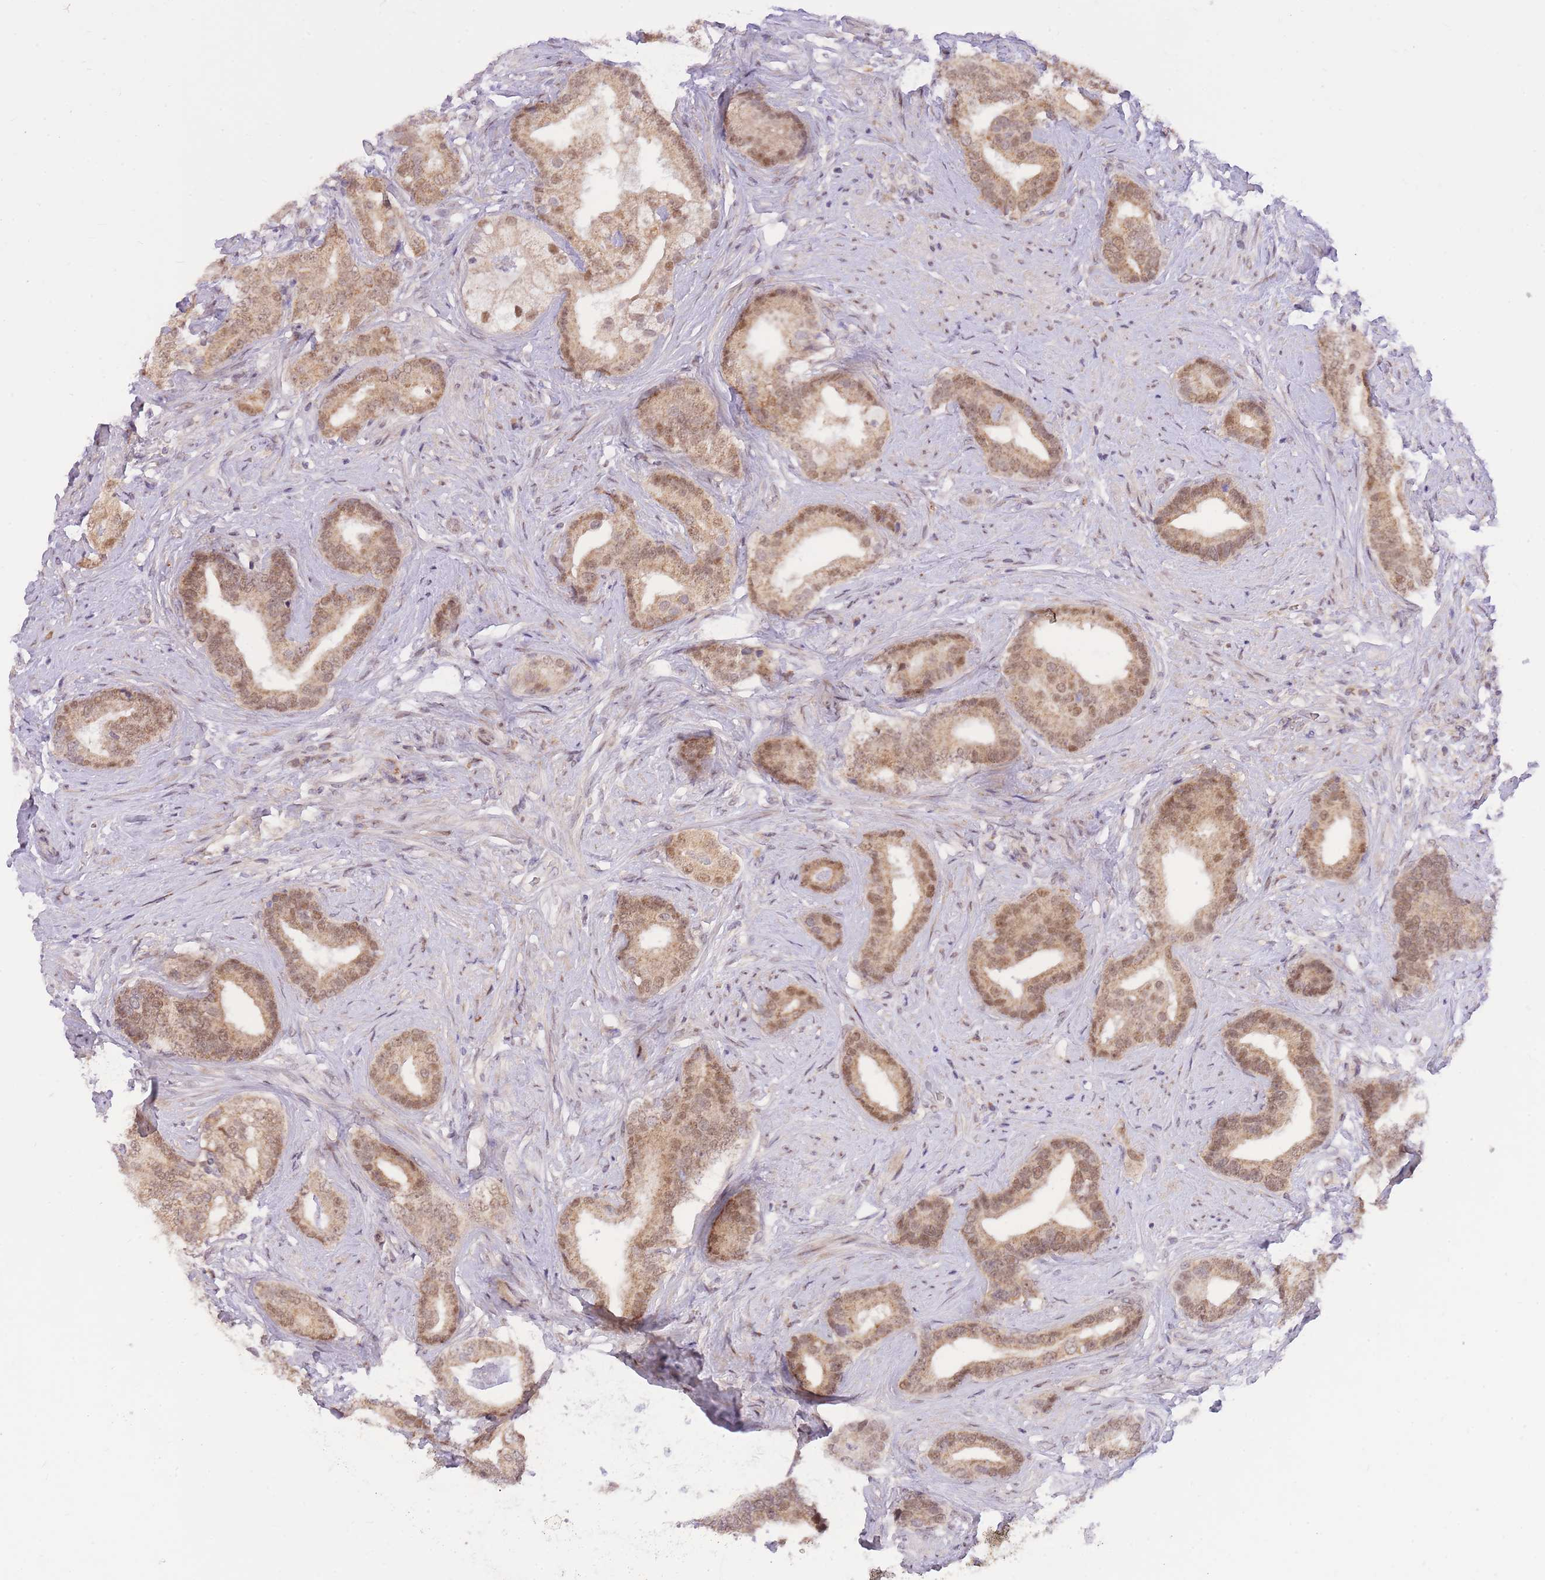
{"staining": {"intensity": "moderate", "quantity": ">75%", "location": "cytoplasmic/membranous,nuclear"}, "tissue": "prostate cancer", "cell_type": "Tumor cells", "image_type": "cancer", "snomed": [{"axis": "morphology", "description": "Adenocarcinoma, High grade"}, {"axis": "topography", "description": "Prostate"}], "caption": "The histopathology image demonstrates a brown stain indicating the presence of a protein in the cytoplasmic/membranous and nuclear of tumor cells in prostate cancer (high-grade adenocarcinoma). Nuclei are stained in blue.", "gene": "MINDY2", "patient": {"sex": "male", "age": 55}}